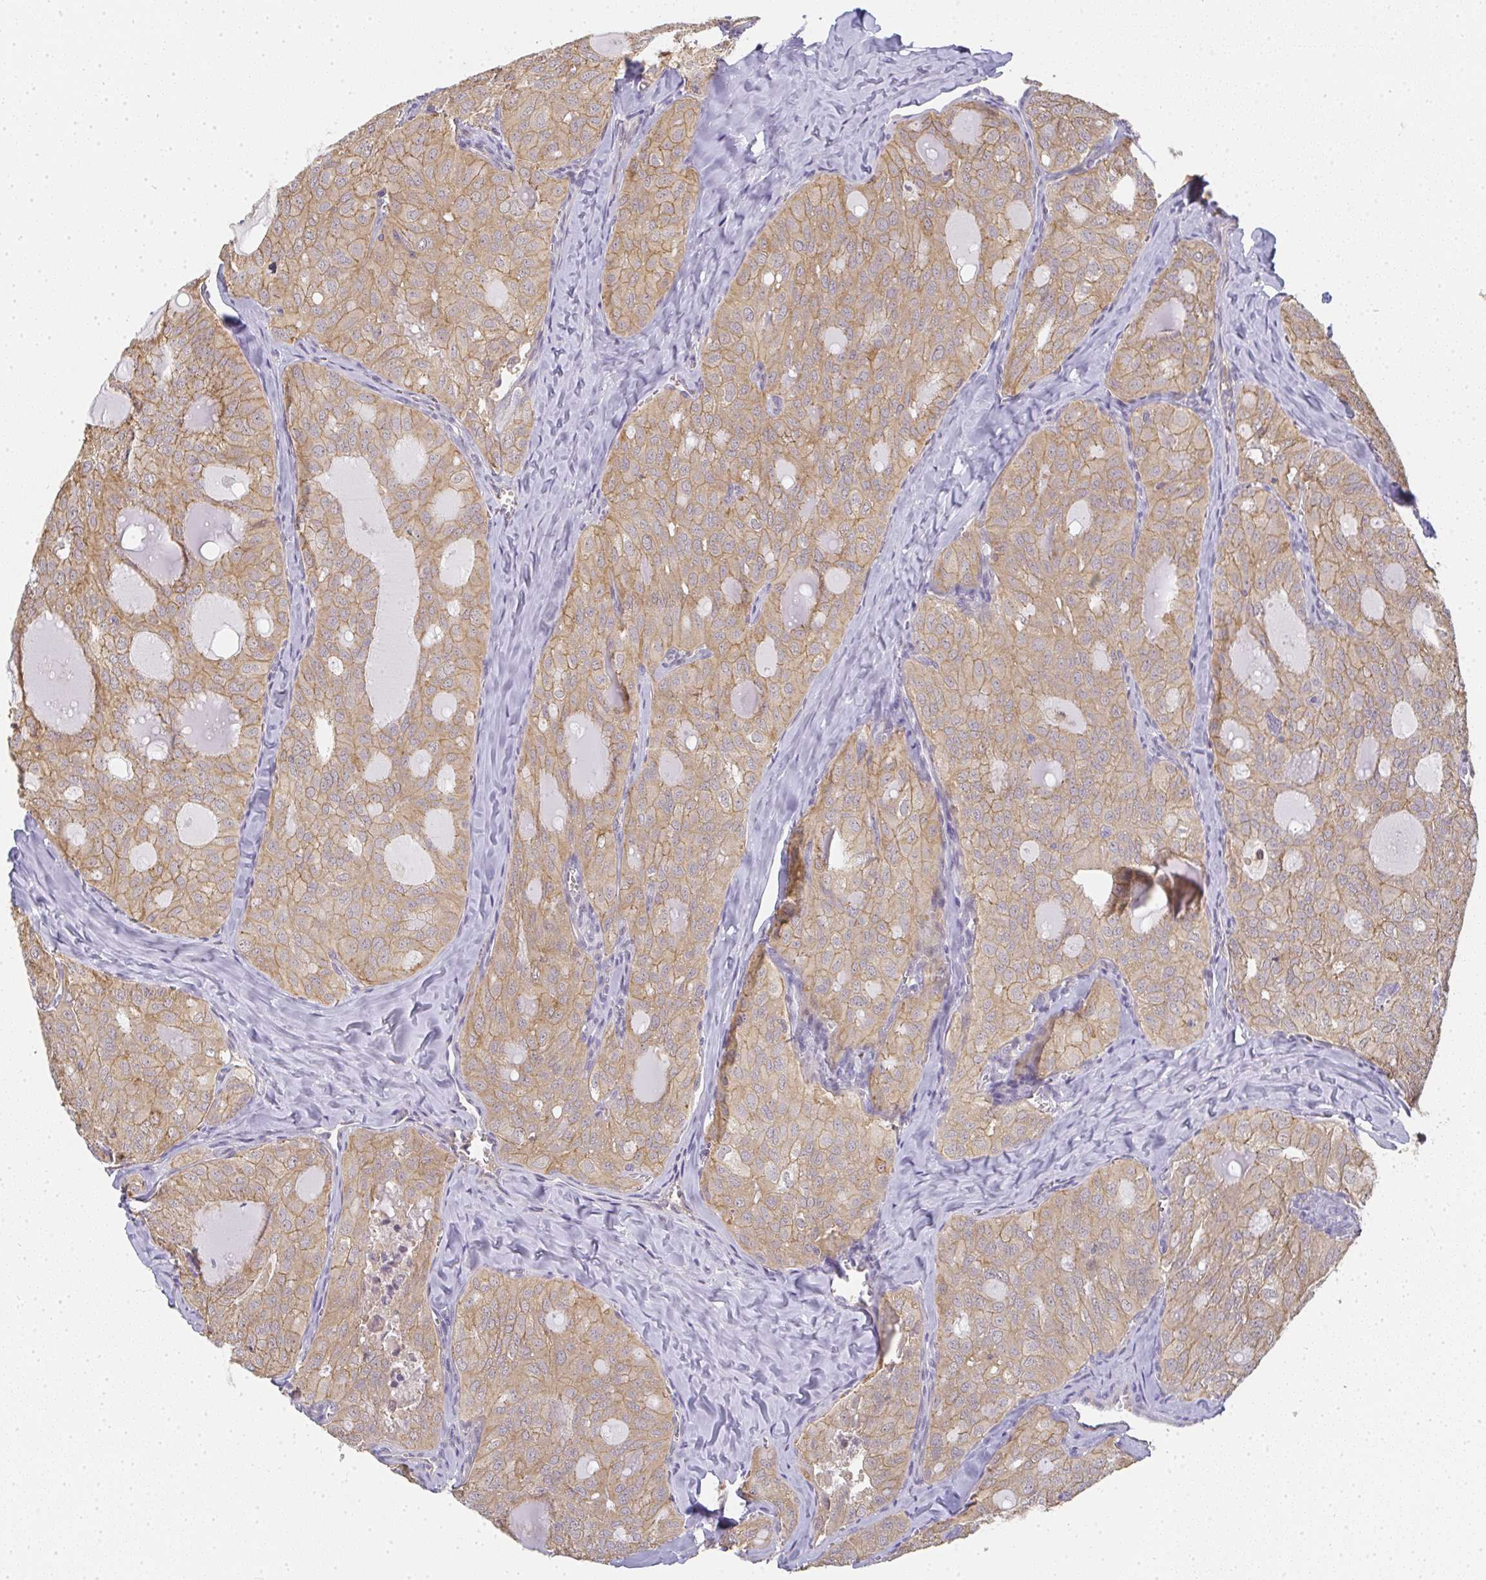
{"staining": {"intensity": "weak", "quantity": "25%-75%", "location": "cytoplasmic/membranous"}, "tissue": "thyroid cancer", "cell_type": "Tumor cells", "image_type": "cancer", "snomed": [{"axis": "morphology", "description": "Follicular adenoma carcinoma, NOS"}, {"axis": "topography", "description": "Thyroid gland"}], "caption": "Immunohistochemistry micrograph of neoplastic tissue: human thyroid cancer (follicular adenoma carcinoma) stained using immunohistochemistry (IHC) demonstrates low levels of weak protein expression localized specifically in the cytoplasmic/membranous of tumor cells, appearing as a cytoplasmic/membranous brown color.", "gene": "SLC35B3", "patient": {"sex": "male", "age": 75}}